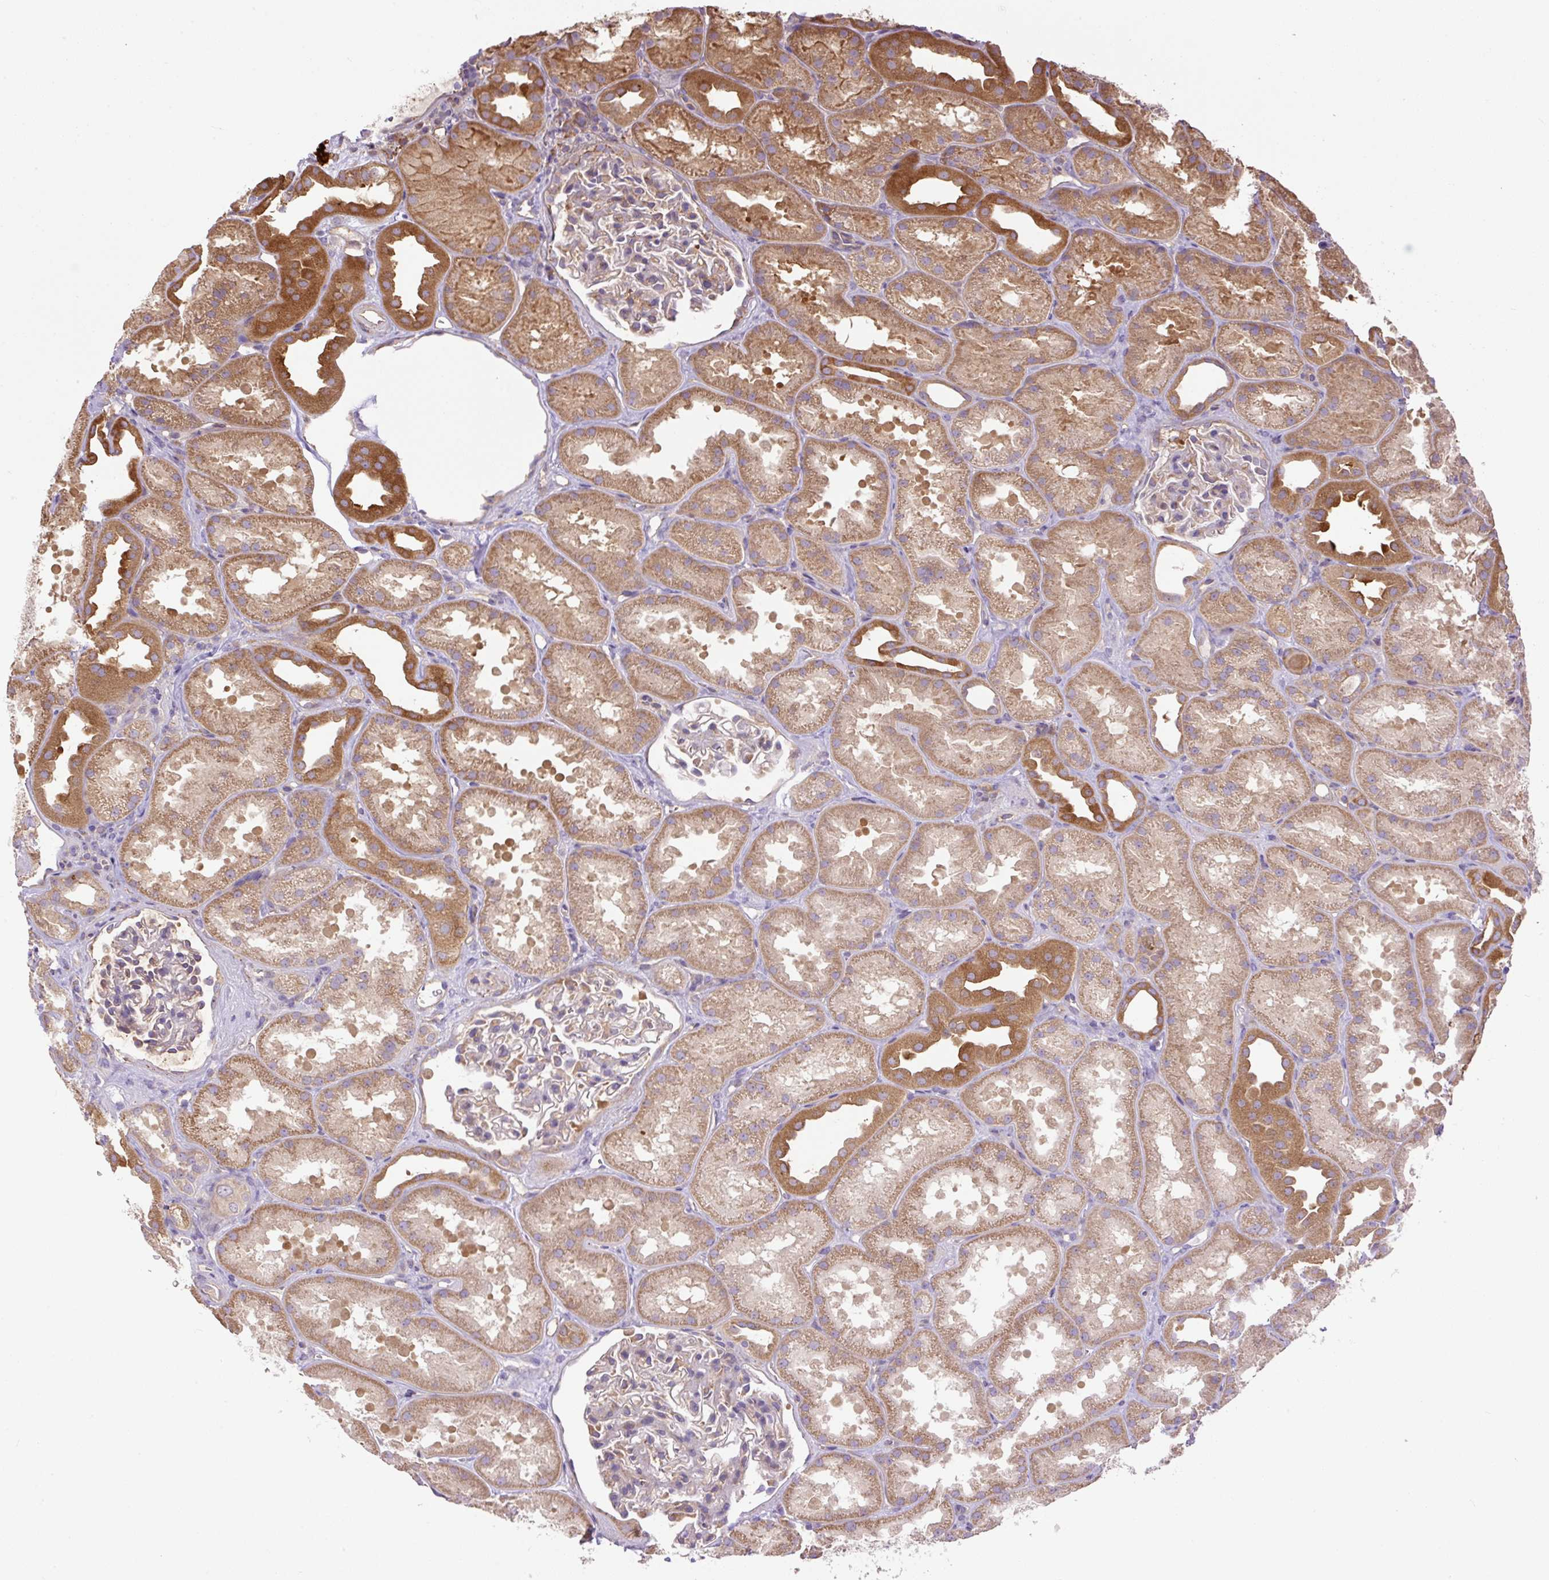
{"staining": {"intensity": "strong", "quantity": "25%-75%", "location": "cytoplasmic/membranous"}, "tissue": "kidney", "cell_type": "Cells in glomeruli", "image_type": "normal", "snomed": [{"axis": "morphology", "description": "Normal tissue, NOS"}, {"axis": "topography", "description": "Kidney"}], "caption": "An image of kidney stained for a protein shows strong cytoplasmic/membranous brown staining in cells in glomeruli. (DAB IHC with brightfield microscopy, high magnification).", "gene": "PPME1", "patient": {"sex": "male", "age": 61}}